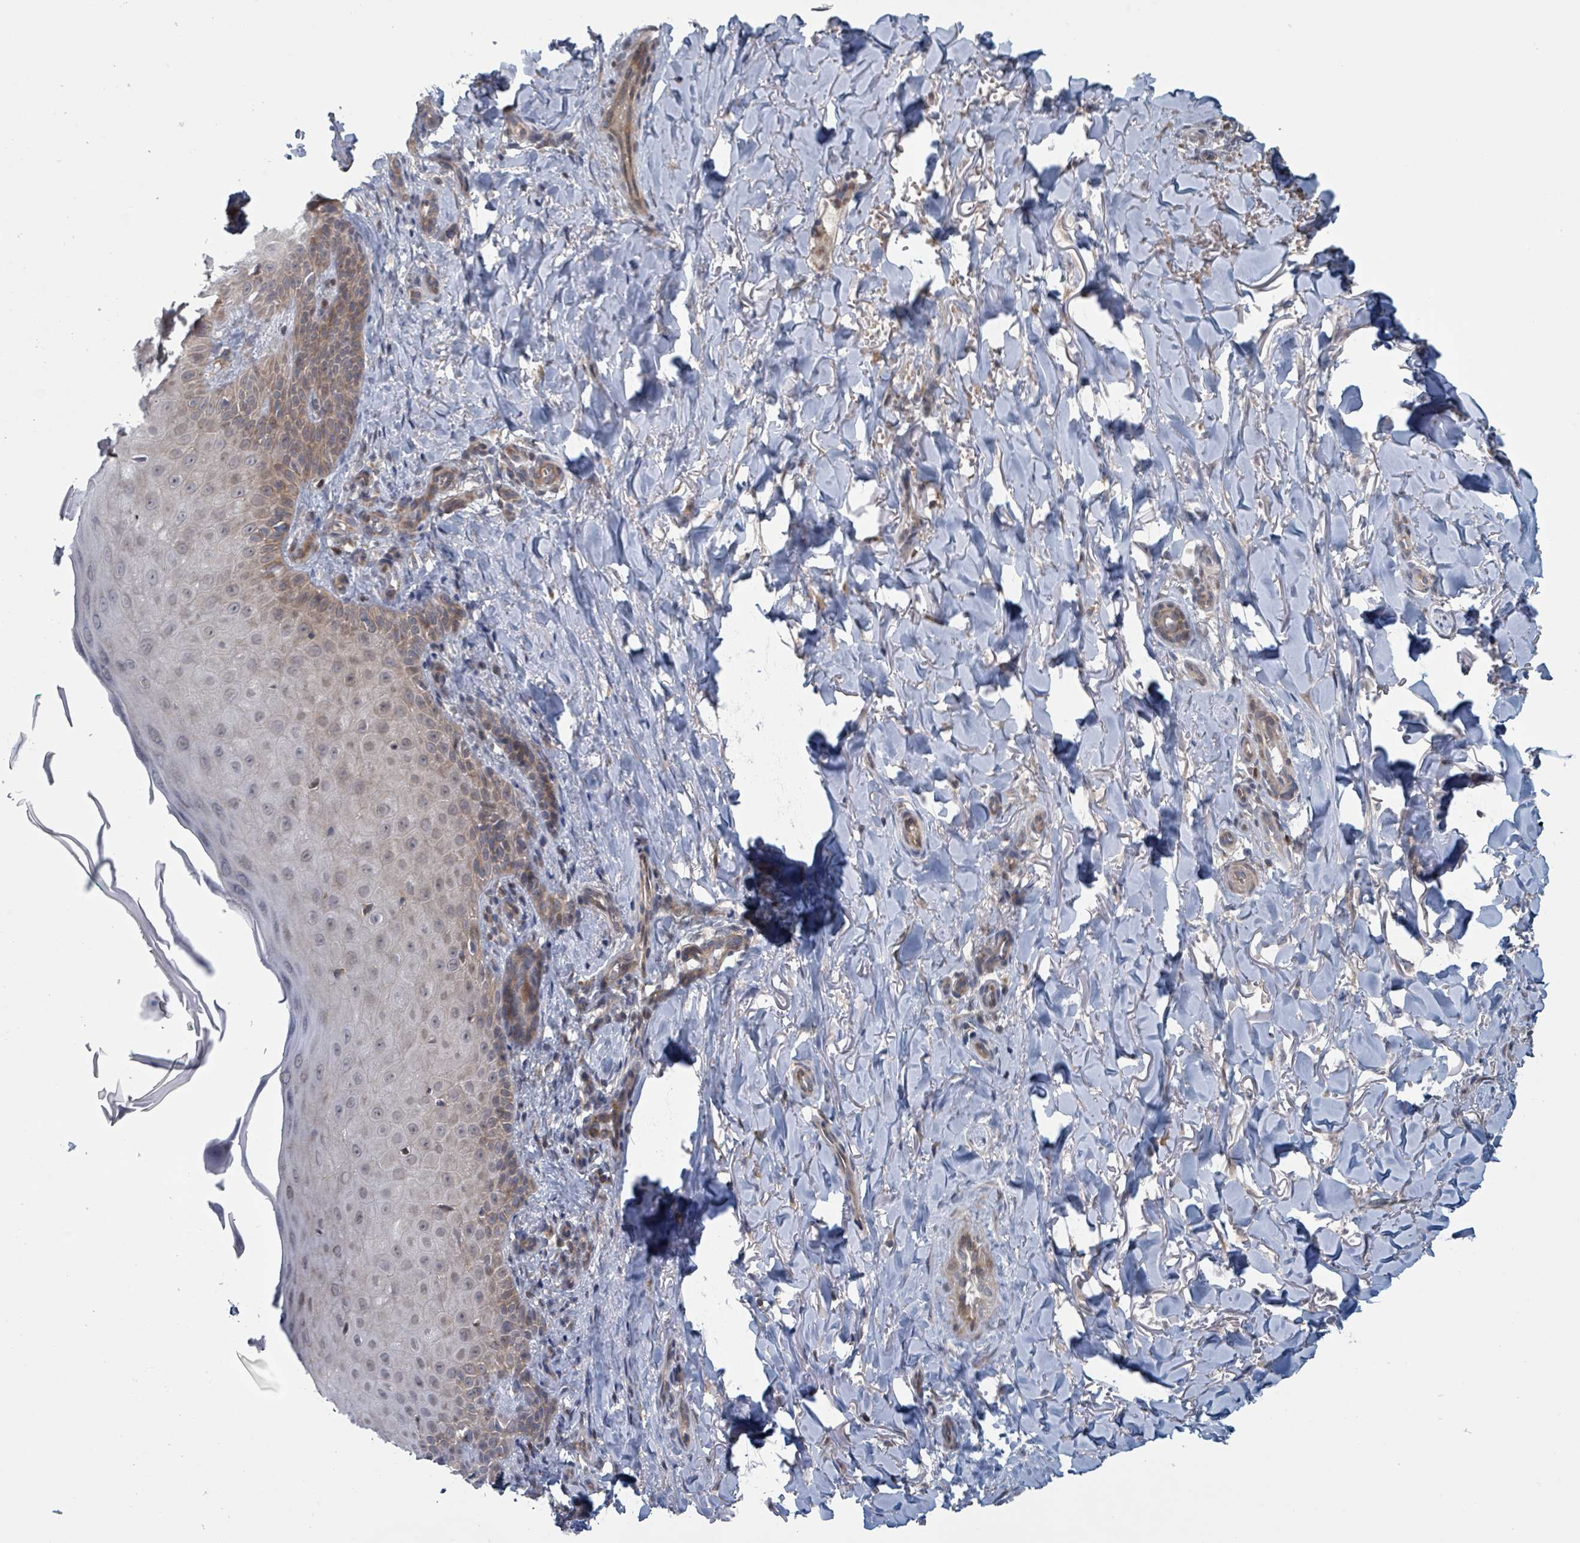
{"staining": {"intensity": "moderate", "quantity": ">75%", "location": "cytoplasmic/membranous"}, "tissue": "skin", "cell_type": "Fibroblasts", "image_type": "normal", "snomed": [{"axis": "morphology", "description": "Normal tissue, NOS"}, {"axis": "topography", "description": "Skin"}], "caption": "Moderate cytoplasmic/membranous protein positivity is present in approximately >75% of fibroblasts in skin. (IHC, brightfield microscopy, high magnification).", "gene": "HIVEP1", "patient": {"sex": "male", "age": 81}}